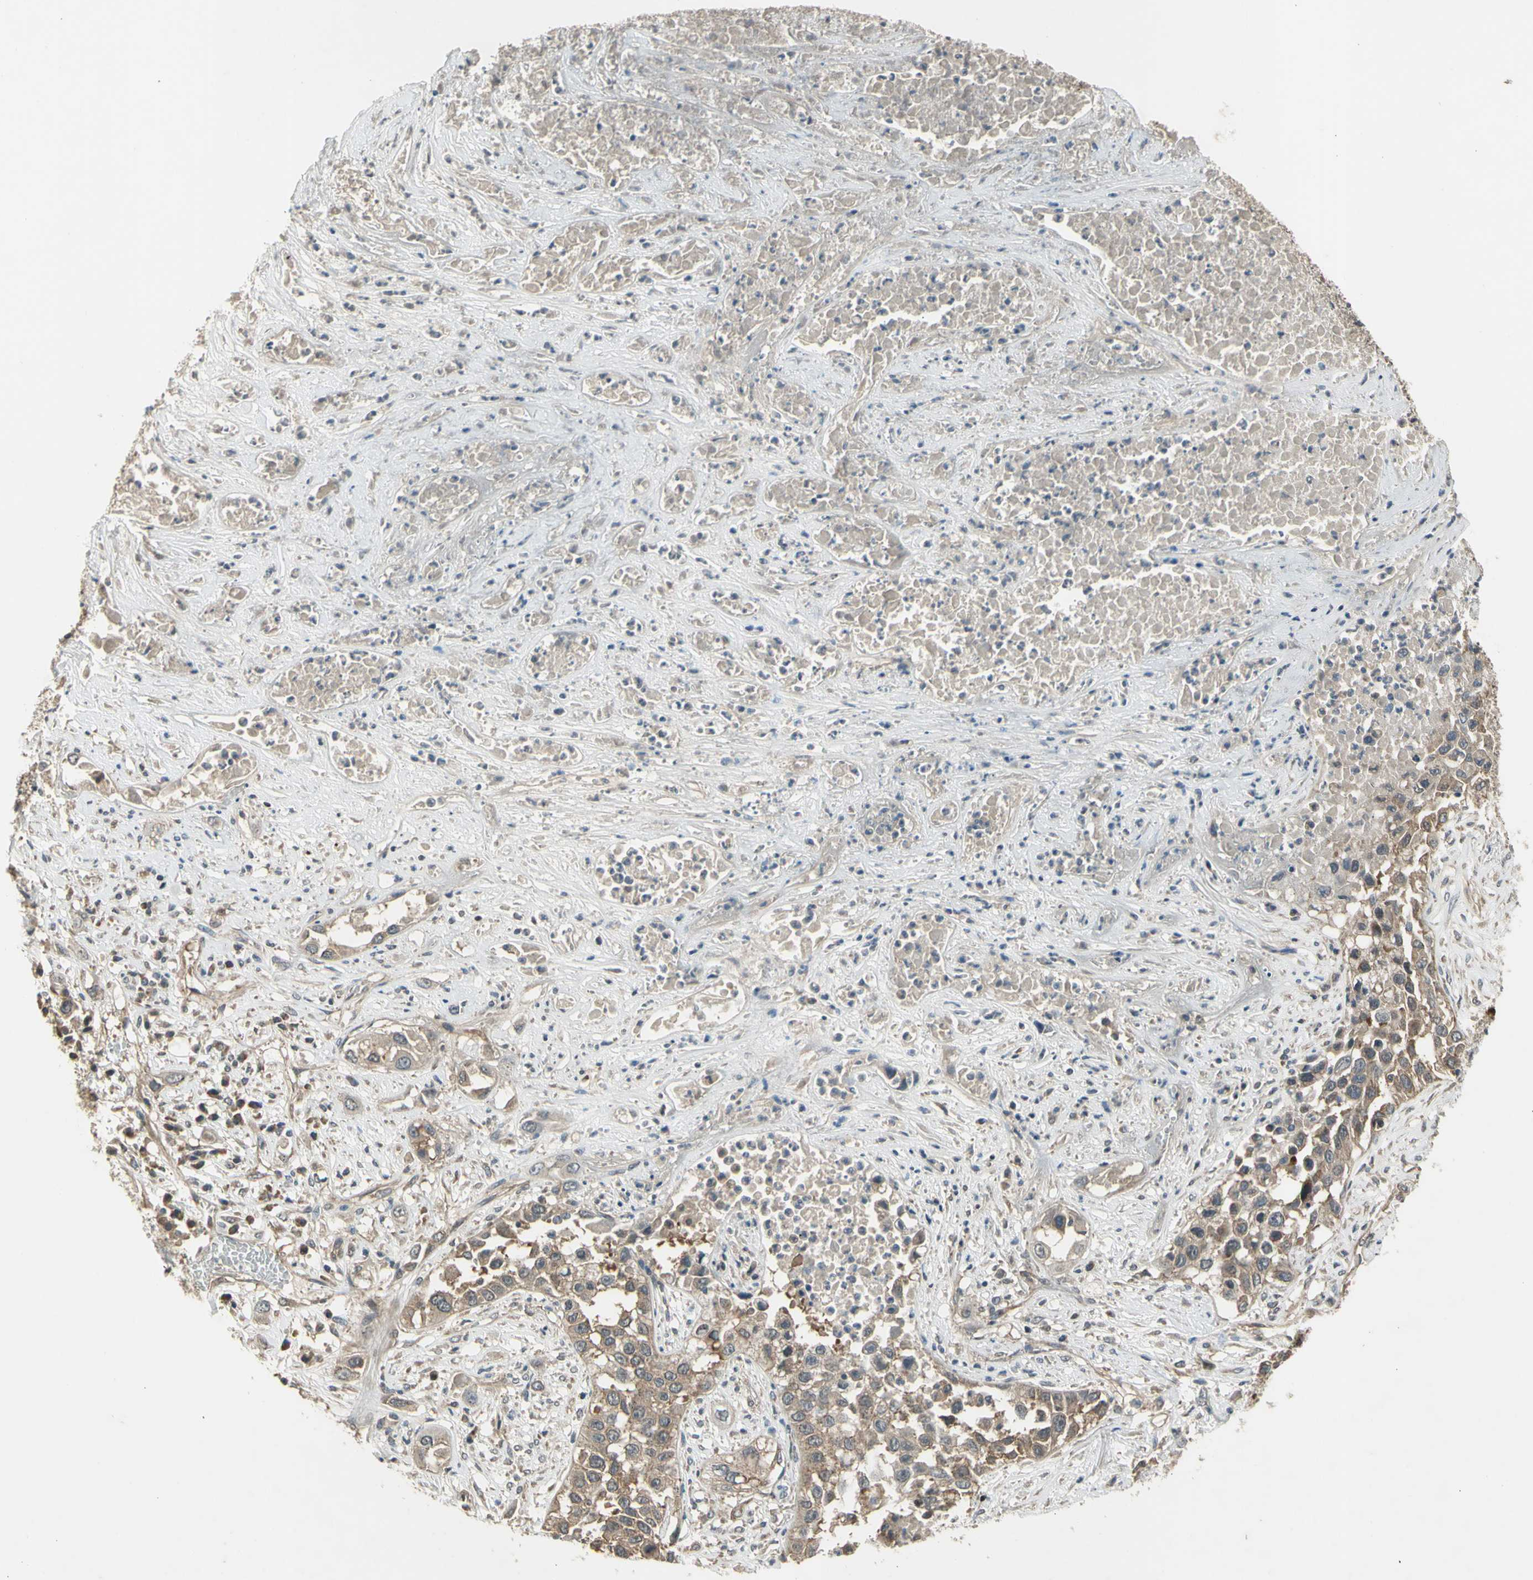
{"staining": {"intensity": "weak", "quantity": ">75%", "location": "cytoplasmic/membranous"}, "tissue": "lung cancer", "cell_type": "Tumor cells", "image_type": "cancer", "snomed": [{"axis": "morphology", "description": "Squamous cell carcinoma, NOS"}, {"axis": "topography", "description": "Lung"}], "caption": "Immunohistochemical staining of lung cancer reveals low levels of weak cytoplasmic/membranous positivity in about >75% of tumor cells.", "gene": "EFNB2", "patient": {"sex": "male", "age": 71}}